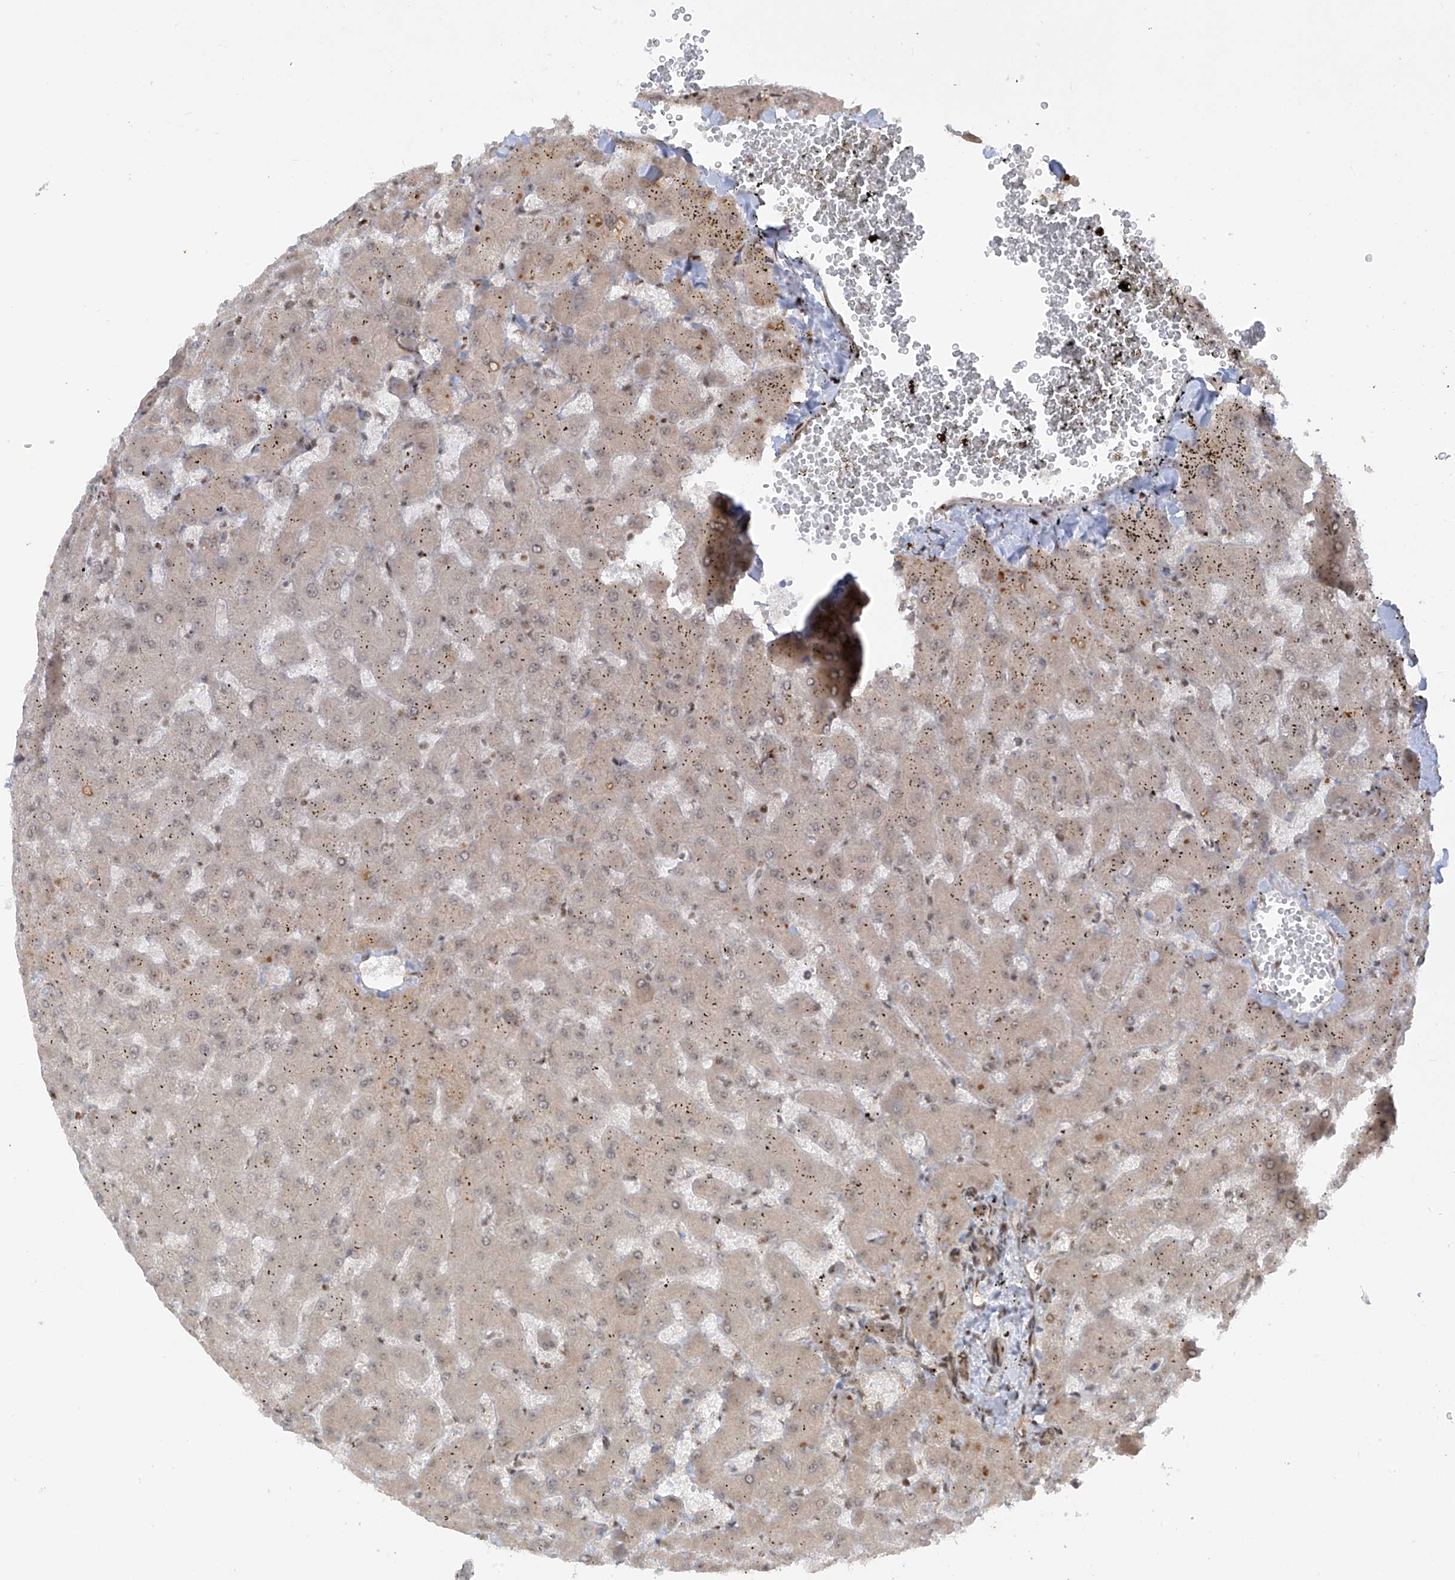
{"staining": {"intensity": "moderate", "quantity": ">75%", "location": "nuclear"}, "tissue": "liver", "cell_type": "Cholangiocytes", "image_type": "normal", "snomed": [{"axis": "morphology", "description": "Normal tissue, NOS"}, {"axis": "topography", "description": "Liver"}], "caption": "A brown stain labels moderate nuclear positivity of a protein in cholangiocytes of benign human liver. The staining was performed using DAB (3,3'-diaminobenzidine), with brown indicating positive protein expression. Nuclei are stained blue with hematoxylin.", "gene": "ARHGEF3", "patient": {"sex": "female", "age": 63}}